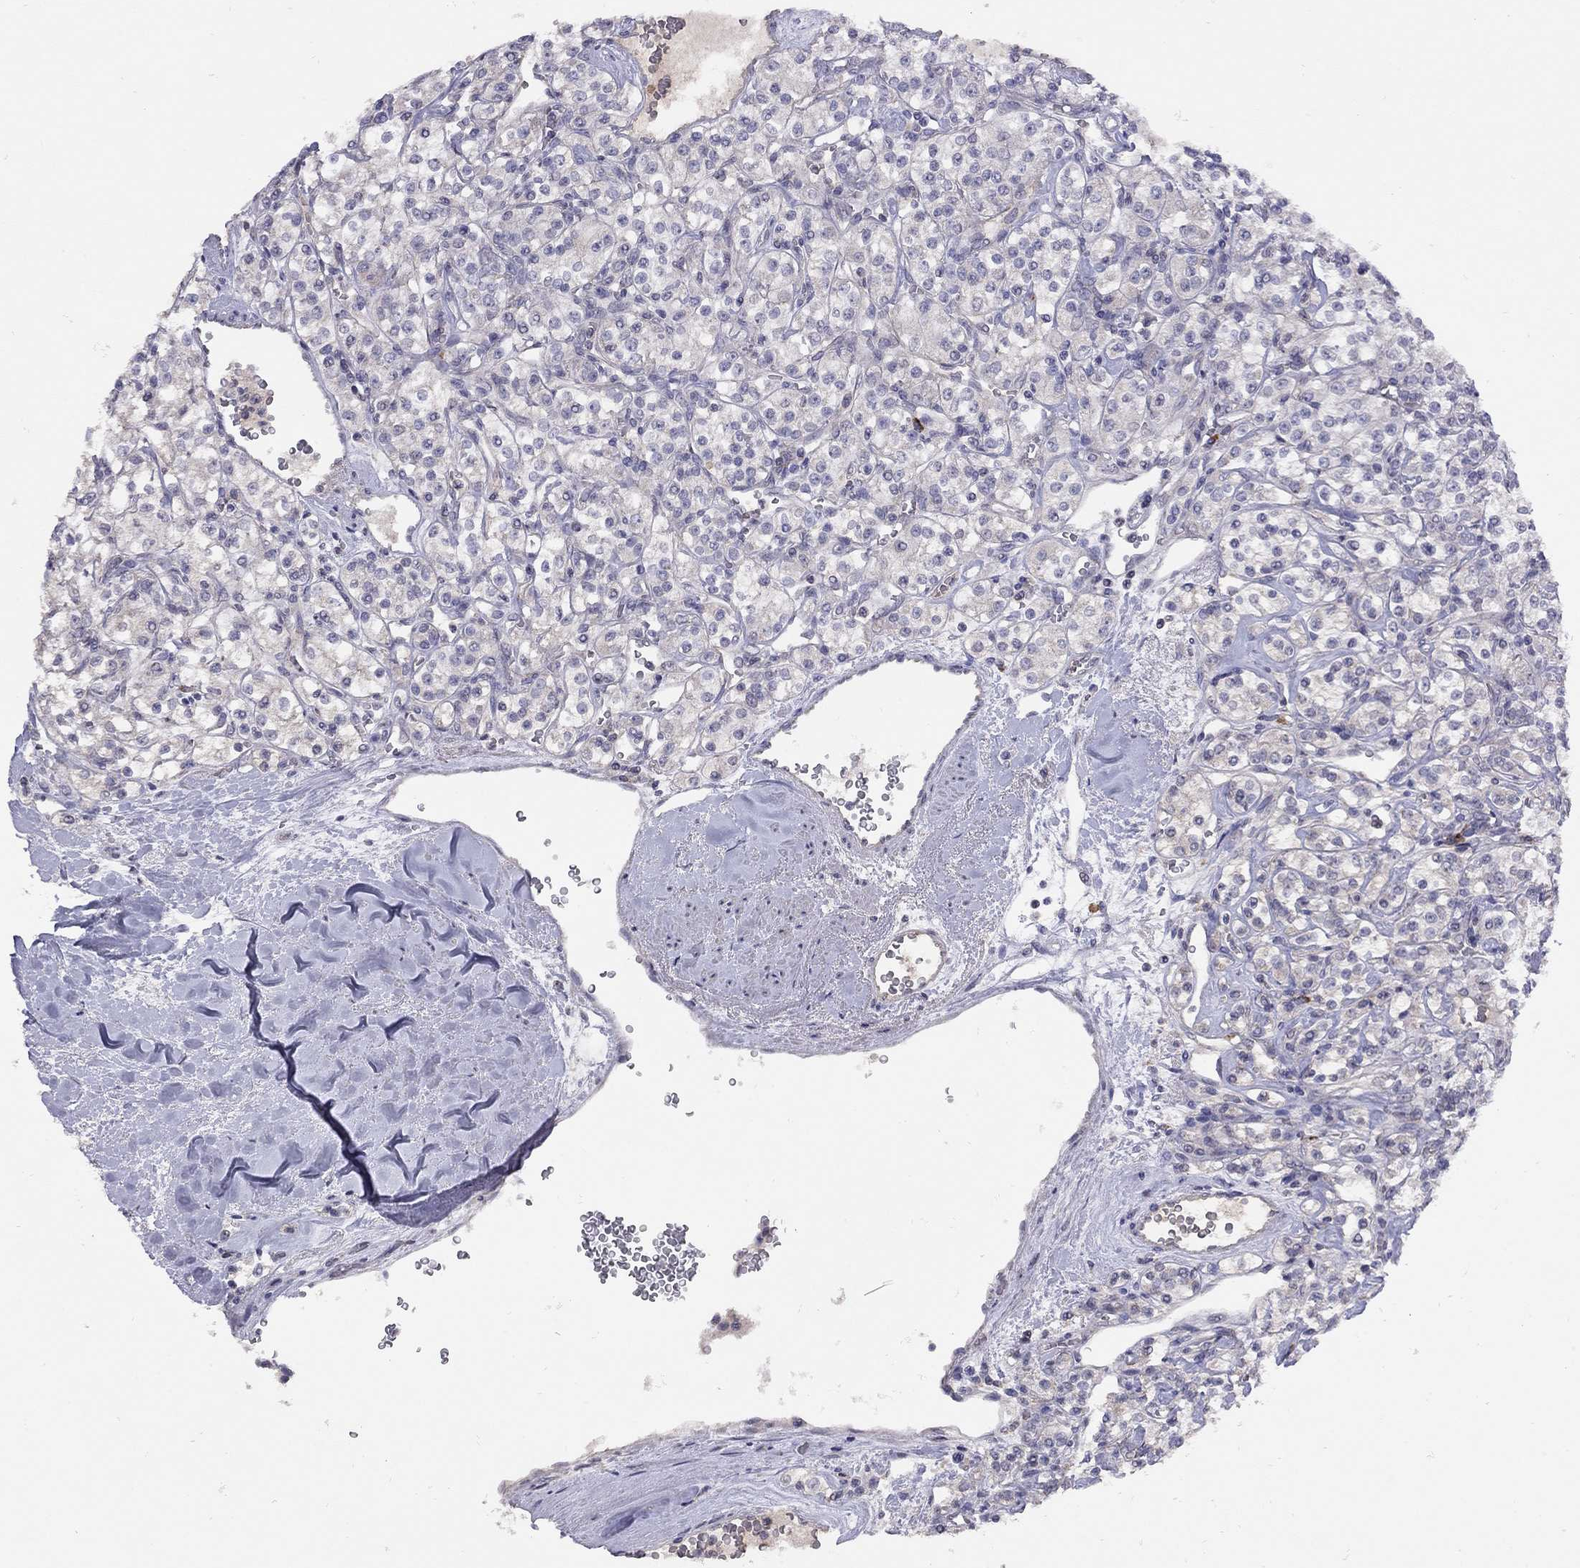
{"staining": {"intensity": "negative", "quantity": "none", "location": "none"}, "tissue": "renal cancer", "cell_type": "Tumor cells", "image_type": "cancer", "snomed": [{"axis": "morphology", "description": "Adenocarcinoma, NOS"}, {"axis": "topography", "description": "Kidney"}], "caption": "Immunohistochemical staining of human renal cancer shows no significant staining in tumor cells.", "gene": "RTP5", "patient": {"sex": "male", "age": 77}}